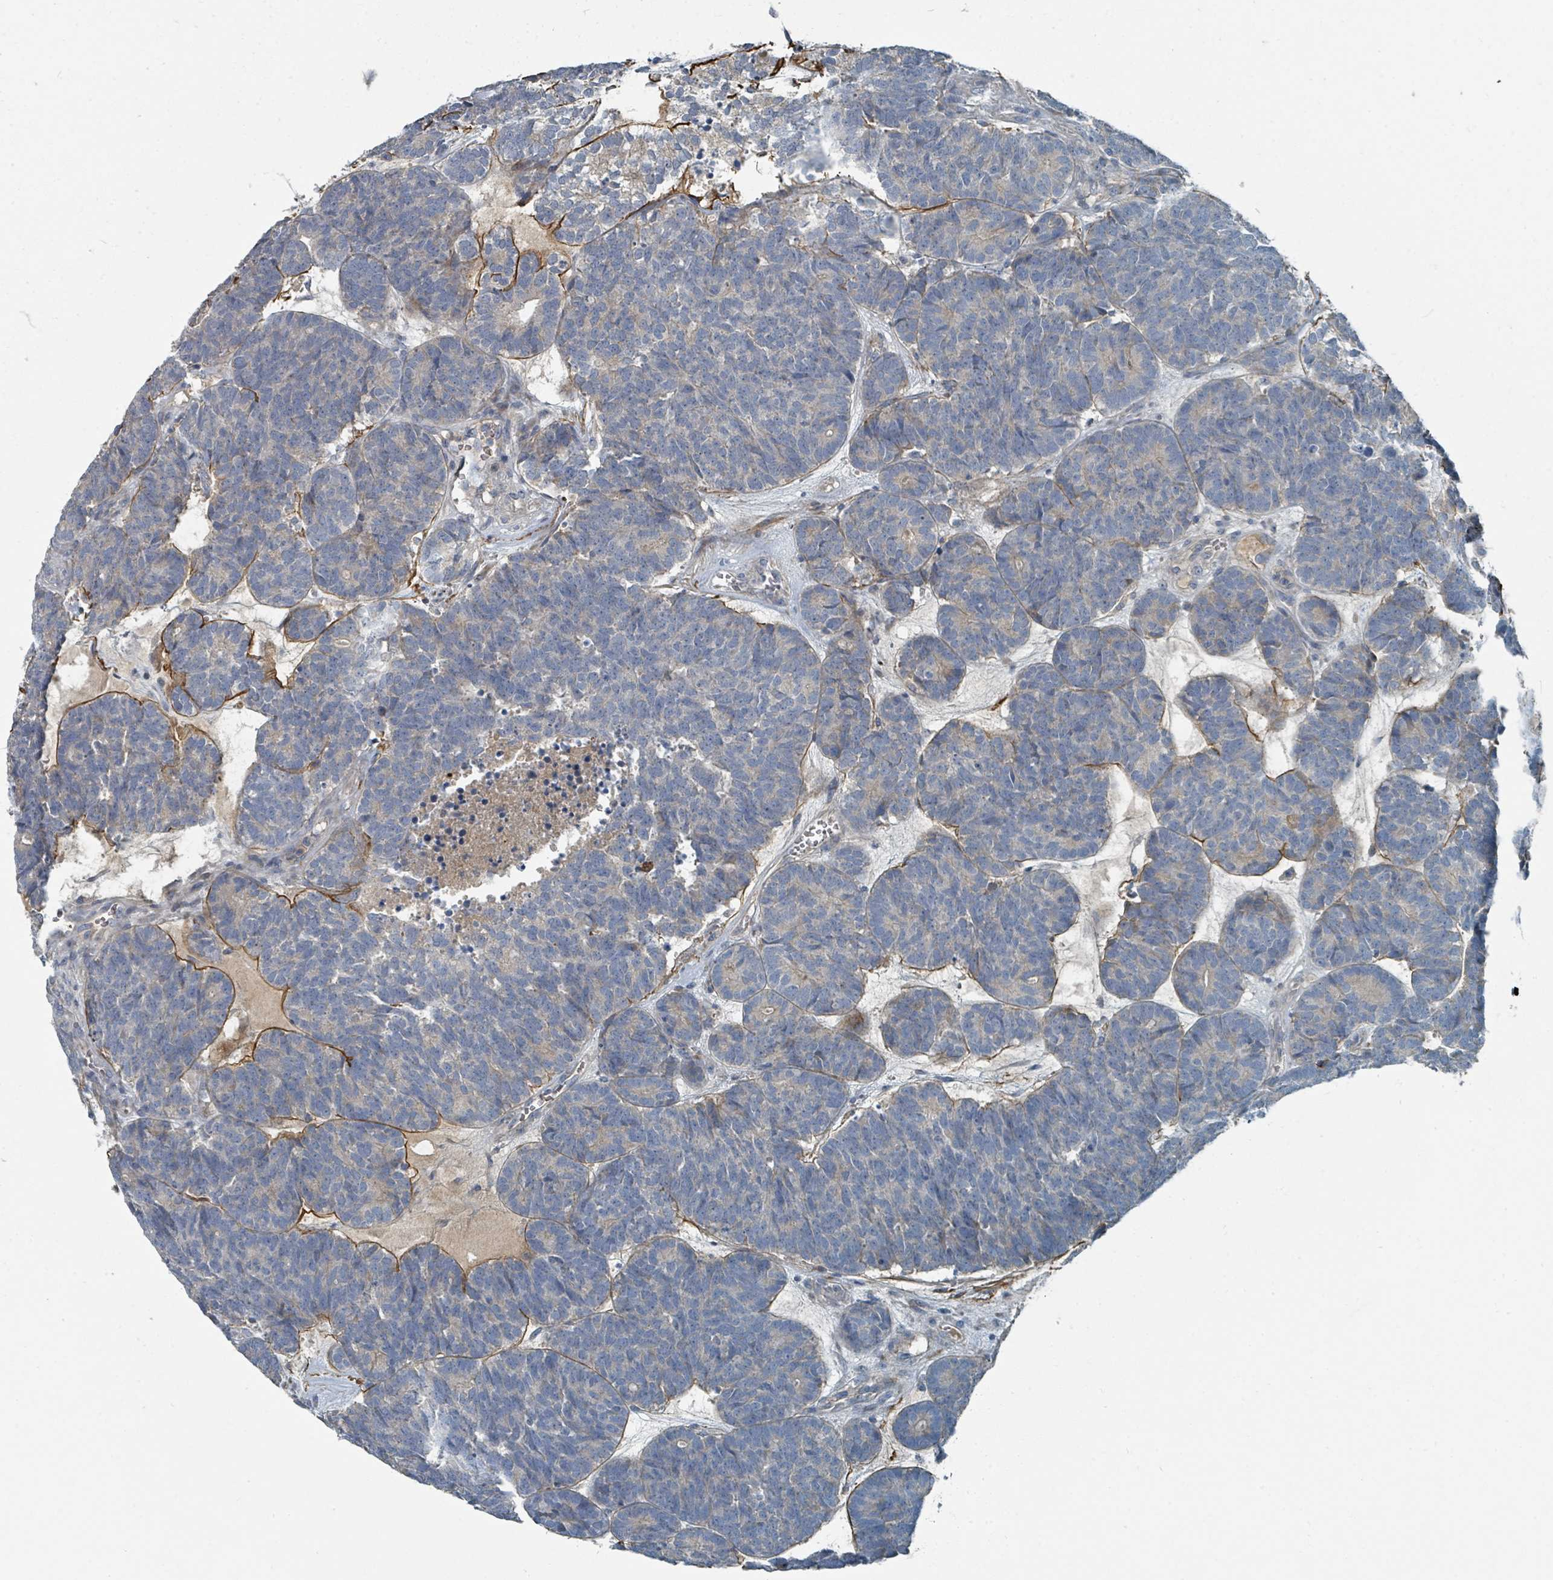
{"staining": {"intensity": "moderate", "quantity": "<25%", "location": "cytoplasmic/membranous"}, "tissue": "head and neck cancer", "cell_type": "Tumor cells", "image_type": "cancer", "snomed": [{"axis": "morphology", "description": "Adenocarcinoma, NOS"}, {"axis": "topography", "description": "Head-Neck"}], "caption": "A photomicrograph of head and neck cancer (adenocarcinoma) stained for a protein shows moderate cytoplasmic/membranous brown staining in tumor cells. (Stains: DAB in brown, nuclei in blue, Microscopy: brightfield microscopy at high magnification).", "gene": "SLC44A5", "patient": {"sex": "female", "age": 81}}